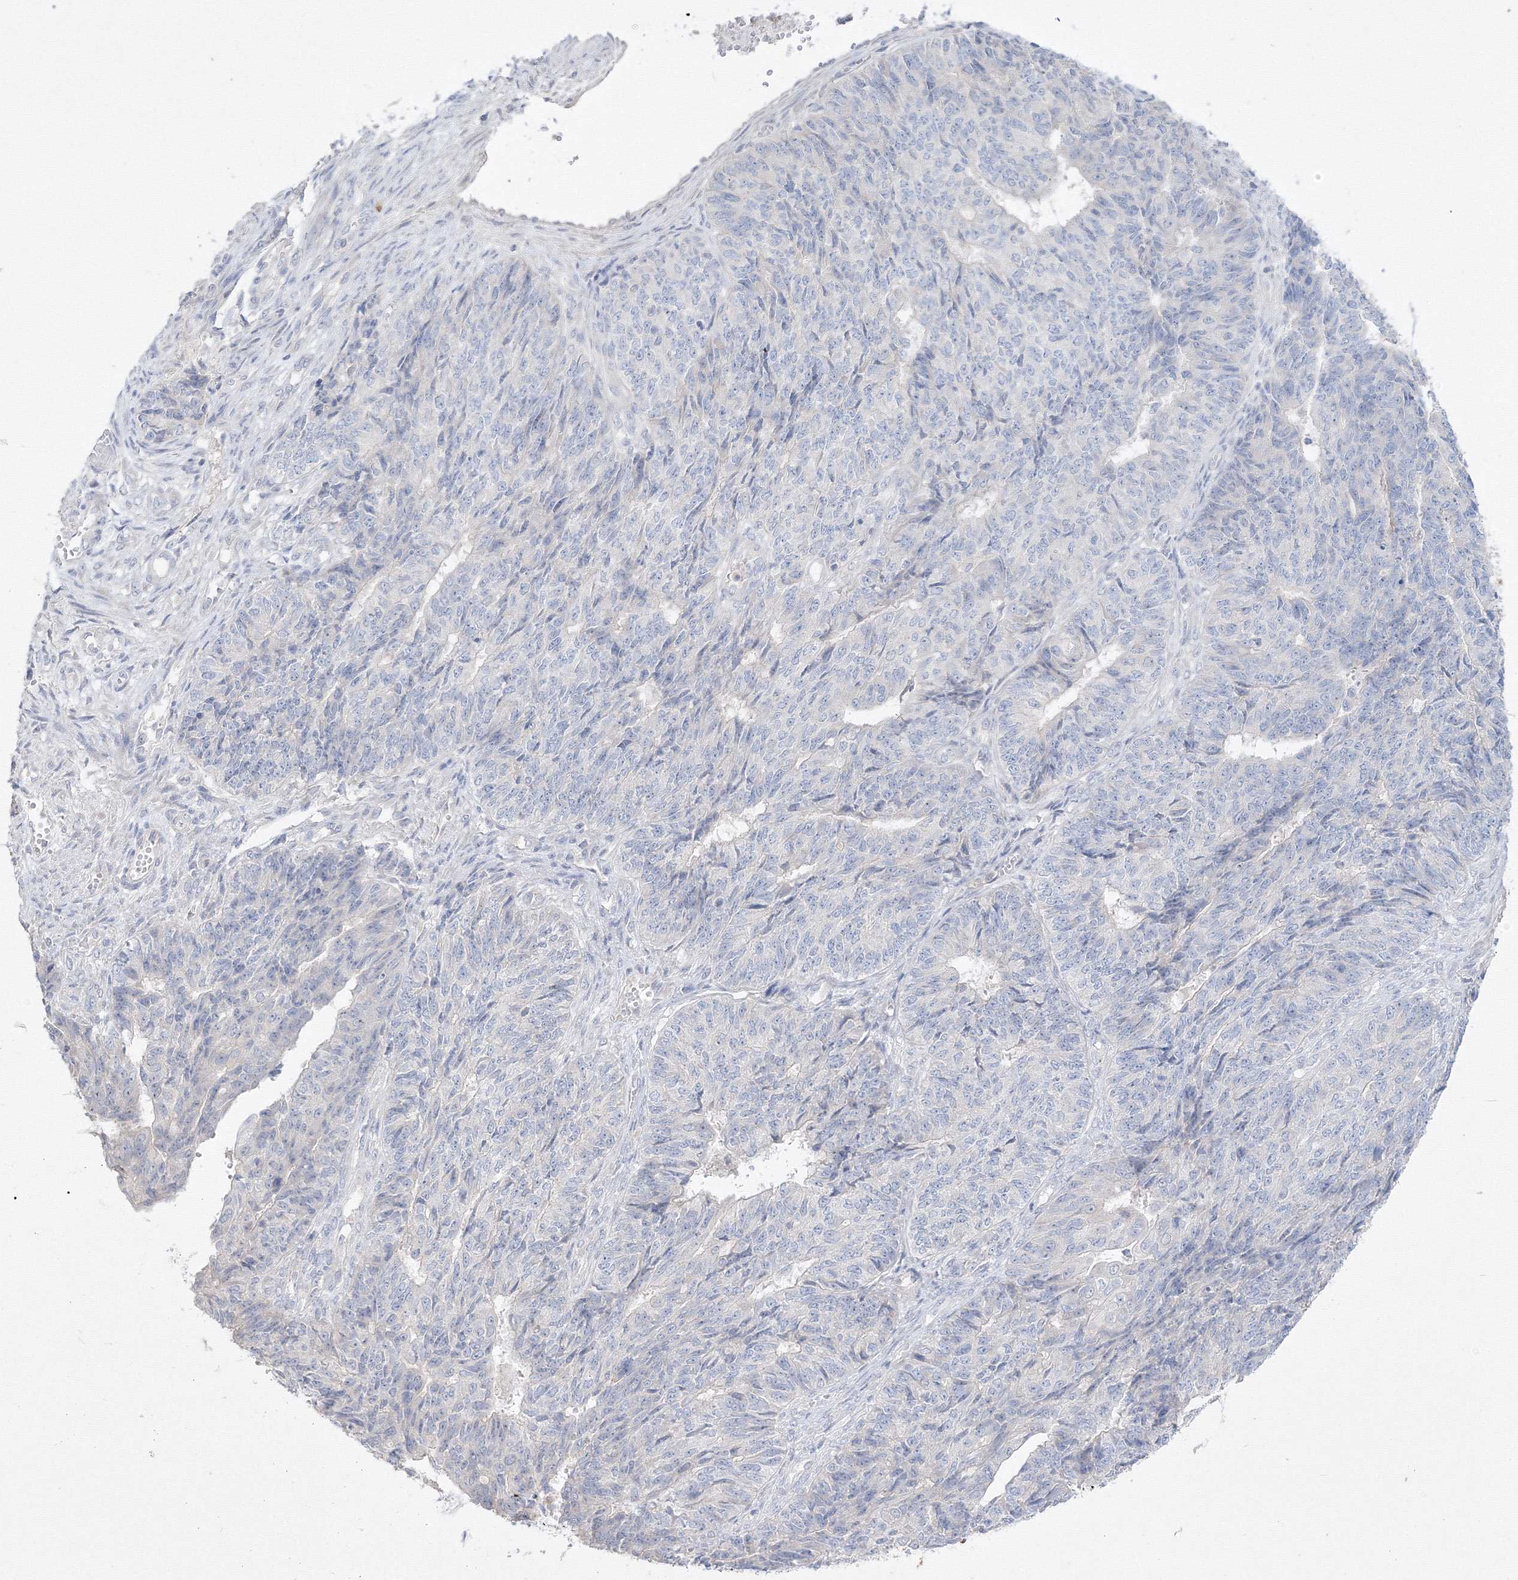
{"staining": {"intensity": "negative", "quantity": "none", "location": "none"}, "tissue": "endometrial cancer", "cell_type": "Tumor cells", "image_type": "cancer", "snomed": [{"axis": "morphology", "description": "Adenocarcinoma, NOS"}, {"axis": "topography", "description": "Endometrium"}], "caption": "There is no significant expression in tumor cells of endometrial cancer (adenocarcinoma).", "gene": "FBXL8", "patient": {"sex": "female", "age": 32}}